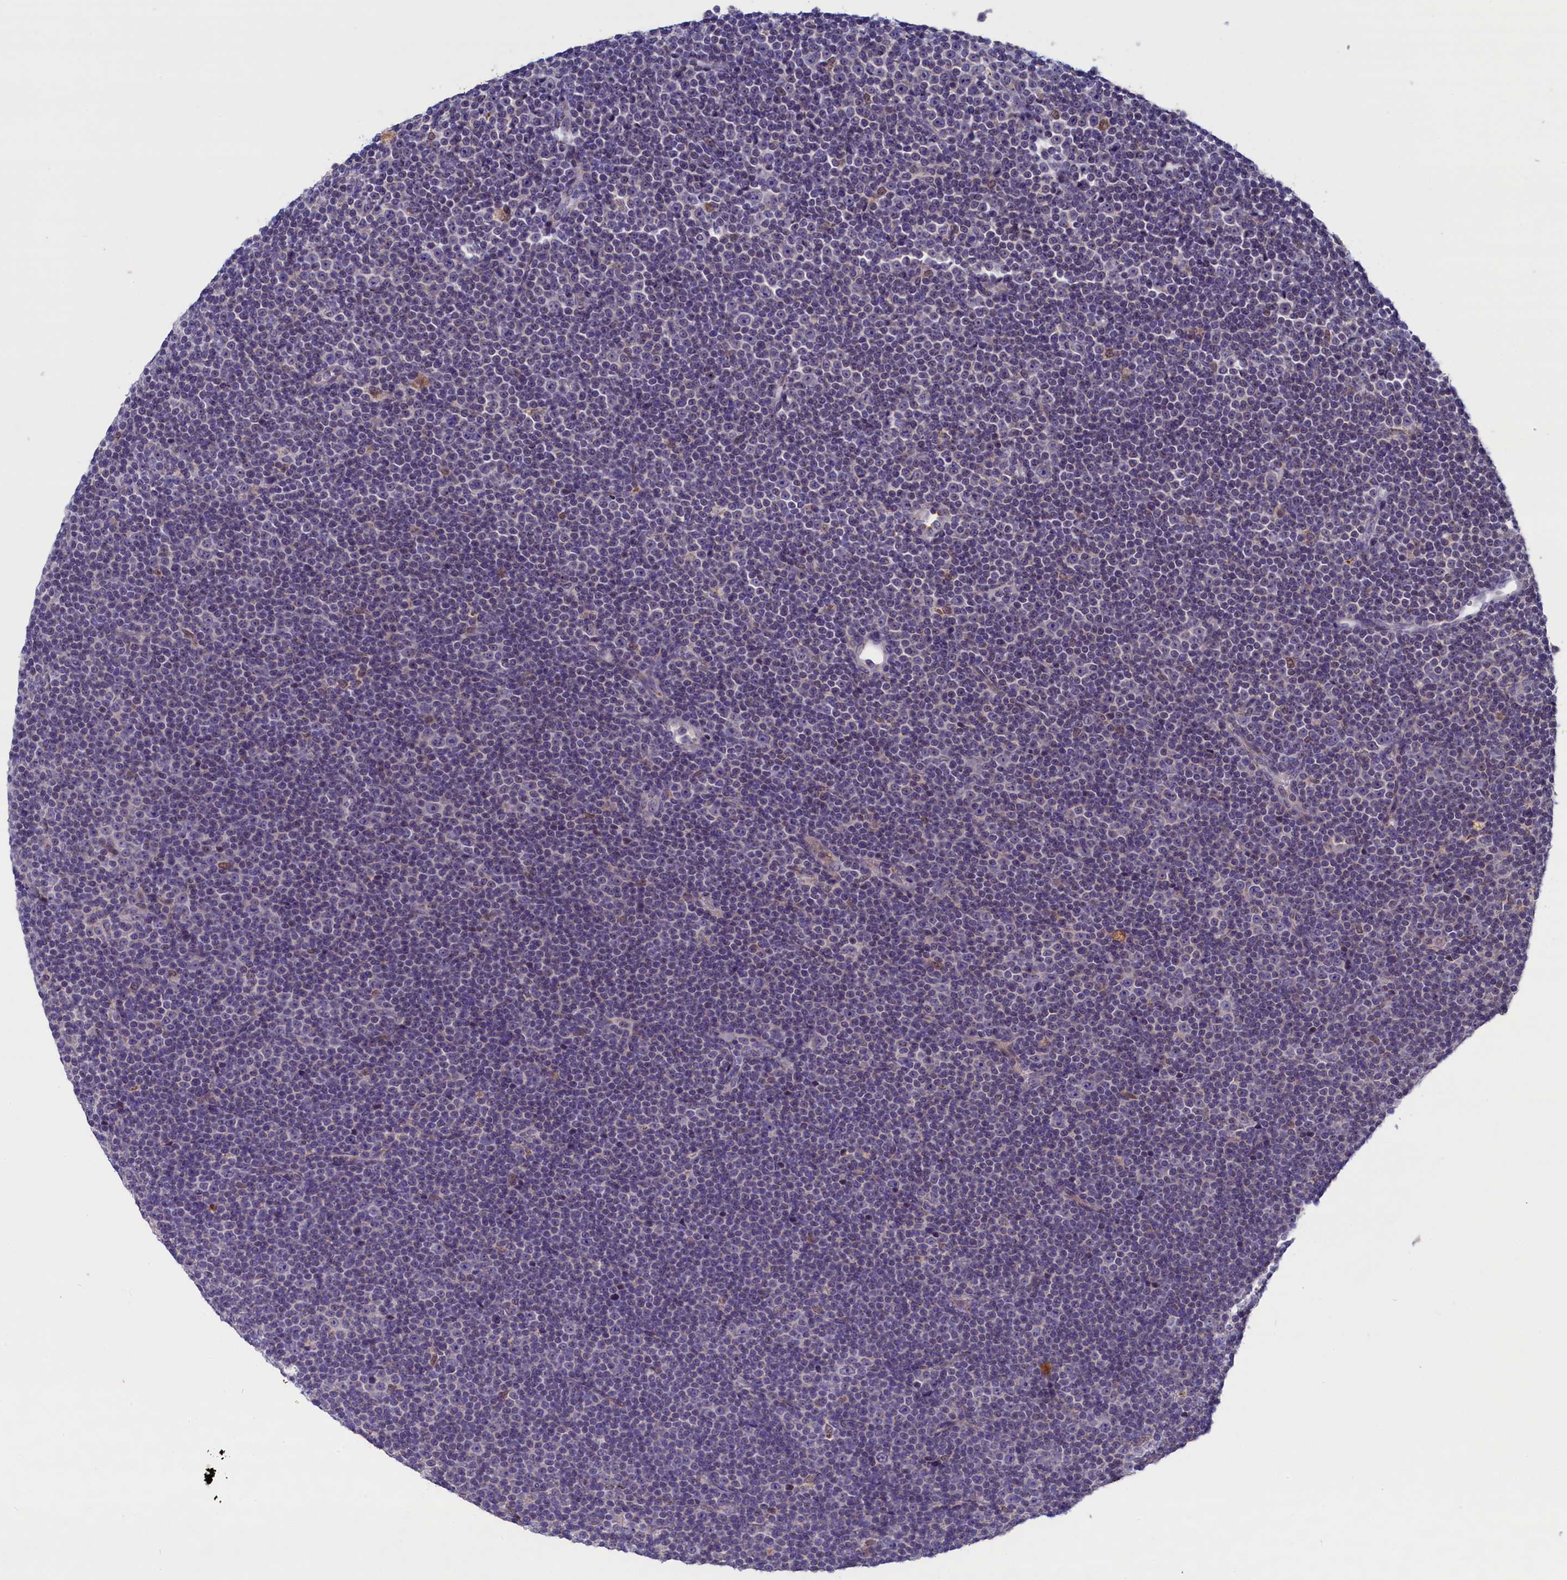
{"staining": {"intensity": "negative", "quantity": "none", "location": "none"}, "tissue": "lymphoma", "cell_type": "Tumor cells", "image_type": "cancer", "snomed": [{"axis": "morphology", "description": "Malignant lymphoma, non-Hodgkin's type, Low grade"}, {"axis": "topography", "description": "Lymph node"}], "caption": "An IHC micrograph of lymphoma is shown. There is no staining in tumor cells of lymphoma.", "gene": "GPR108", "patient": {"sex": "female", "age": 67}}